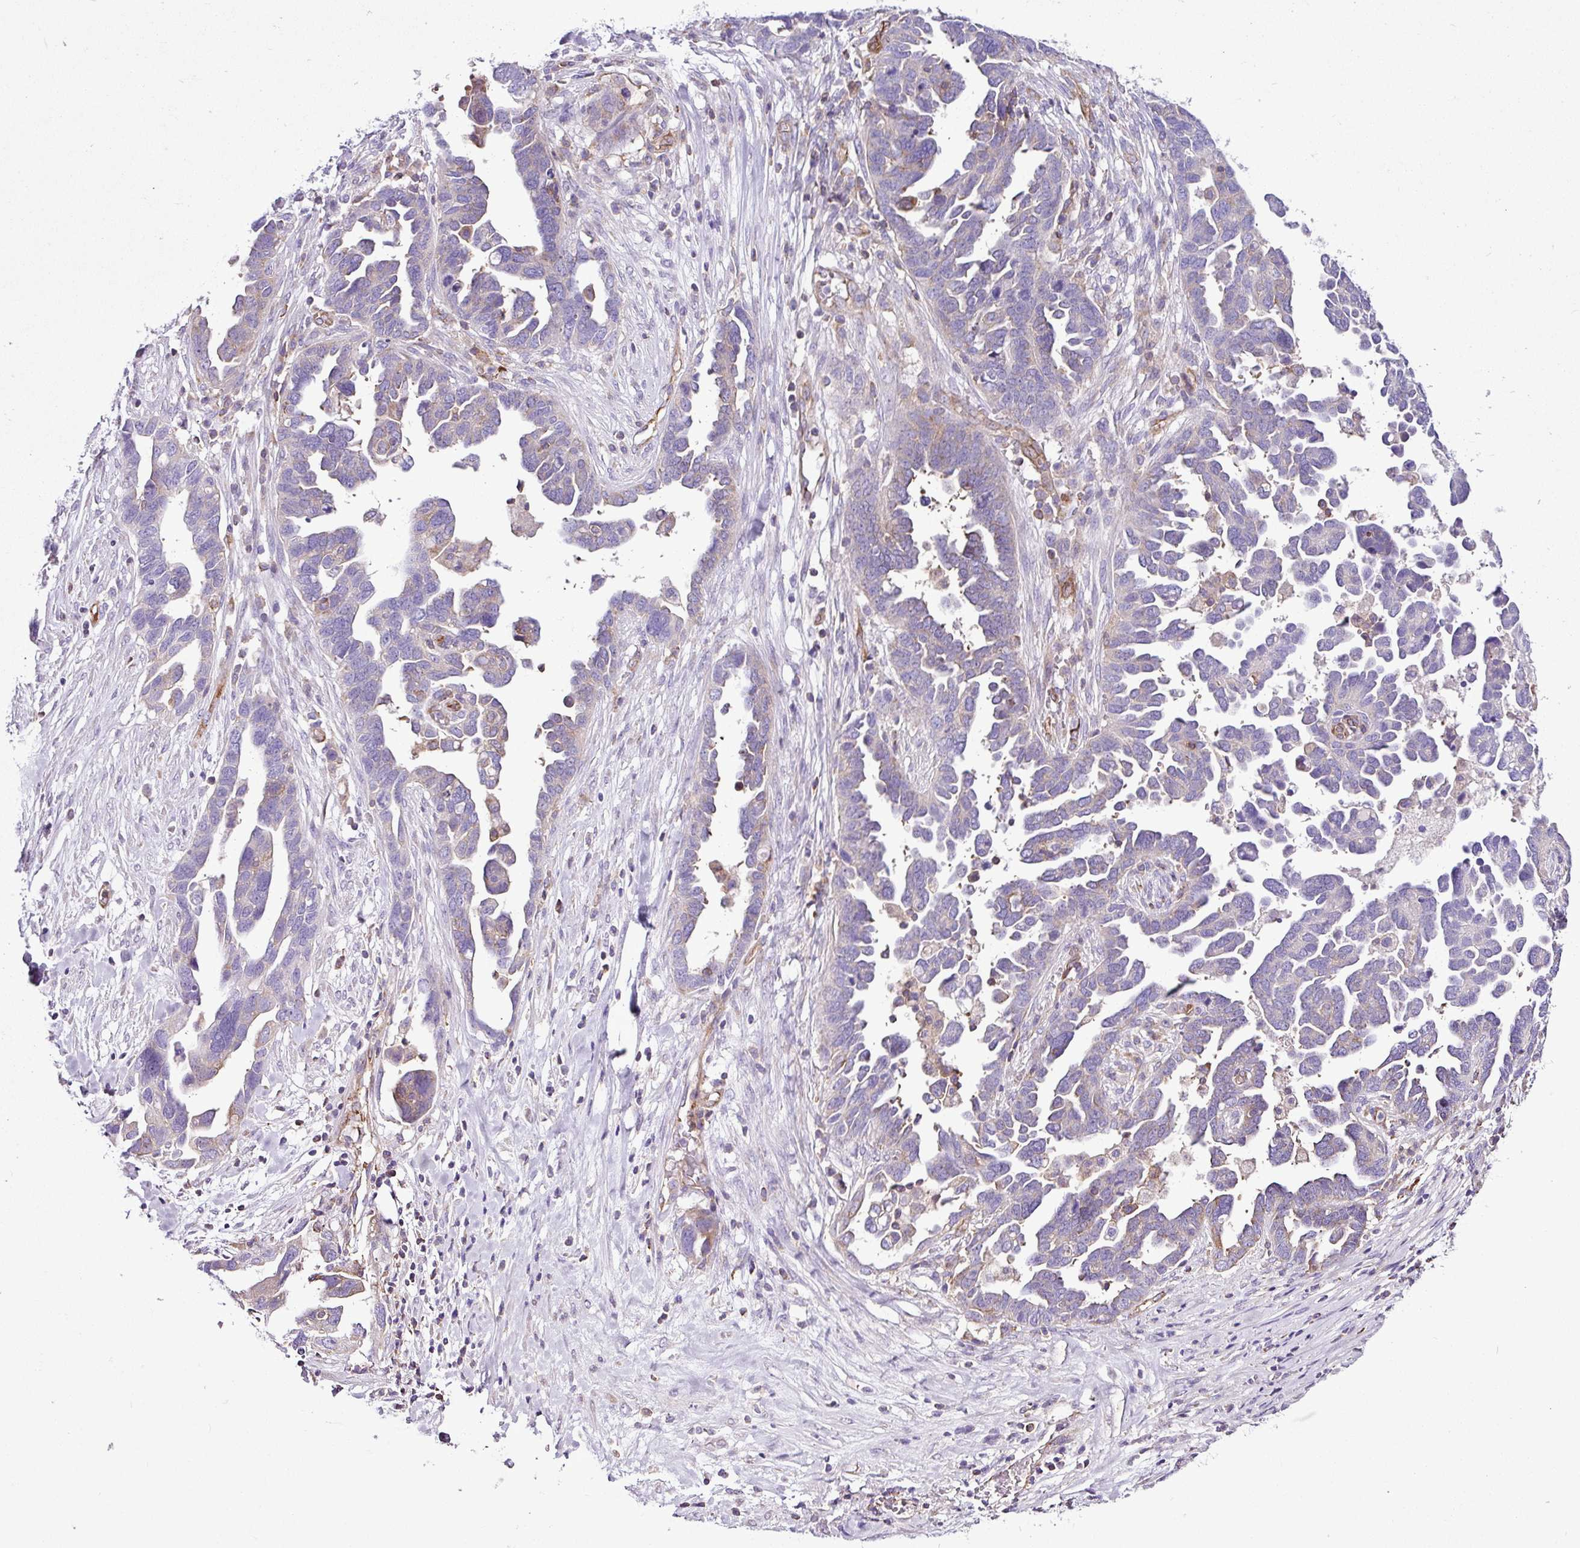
{"staining": {"intensity": "moderate", "quantity": "<25%", "location": "cytoplasmic/membranous"}, "tissue": "ovarian cancer", "cell_type": "Tumor cells", "image_type": "cancer", "snomed": [{"axis": "morphology", "description": "Cystadenocarcinoma, serous, NOS"}, {"axis": "topography", "description": "Ovary"}], "caption": "Tumor cells exhibit moderate cytoplasmic/membranous staining in approximately <25% of cells in ovarian cancer (serous cystadenocarcinoma).", "gene": "EME2", "patient": {"sex": "female", "age": 54}}